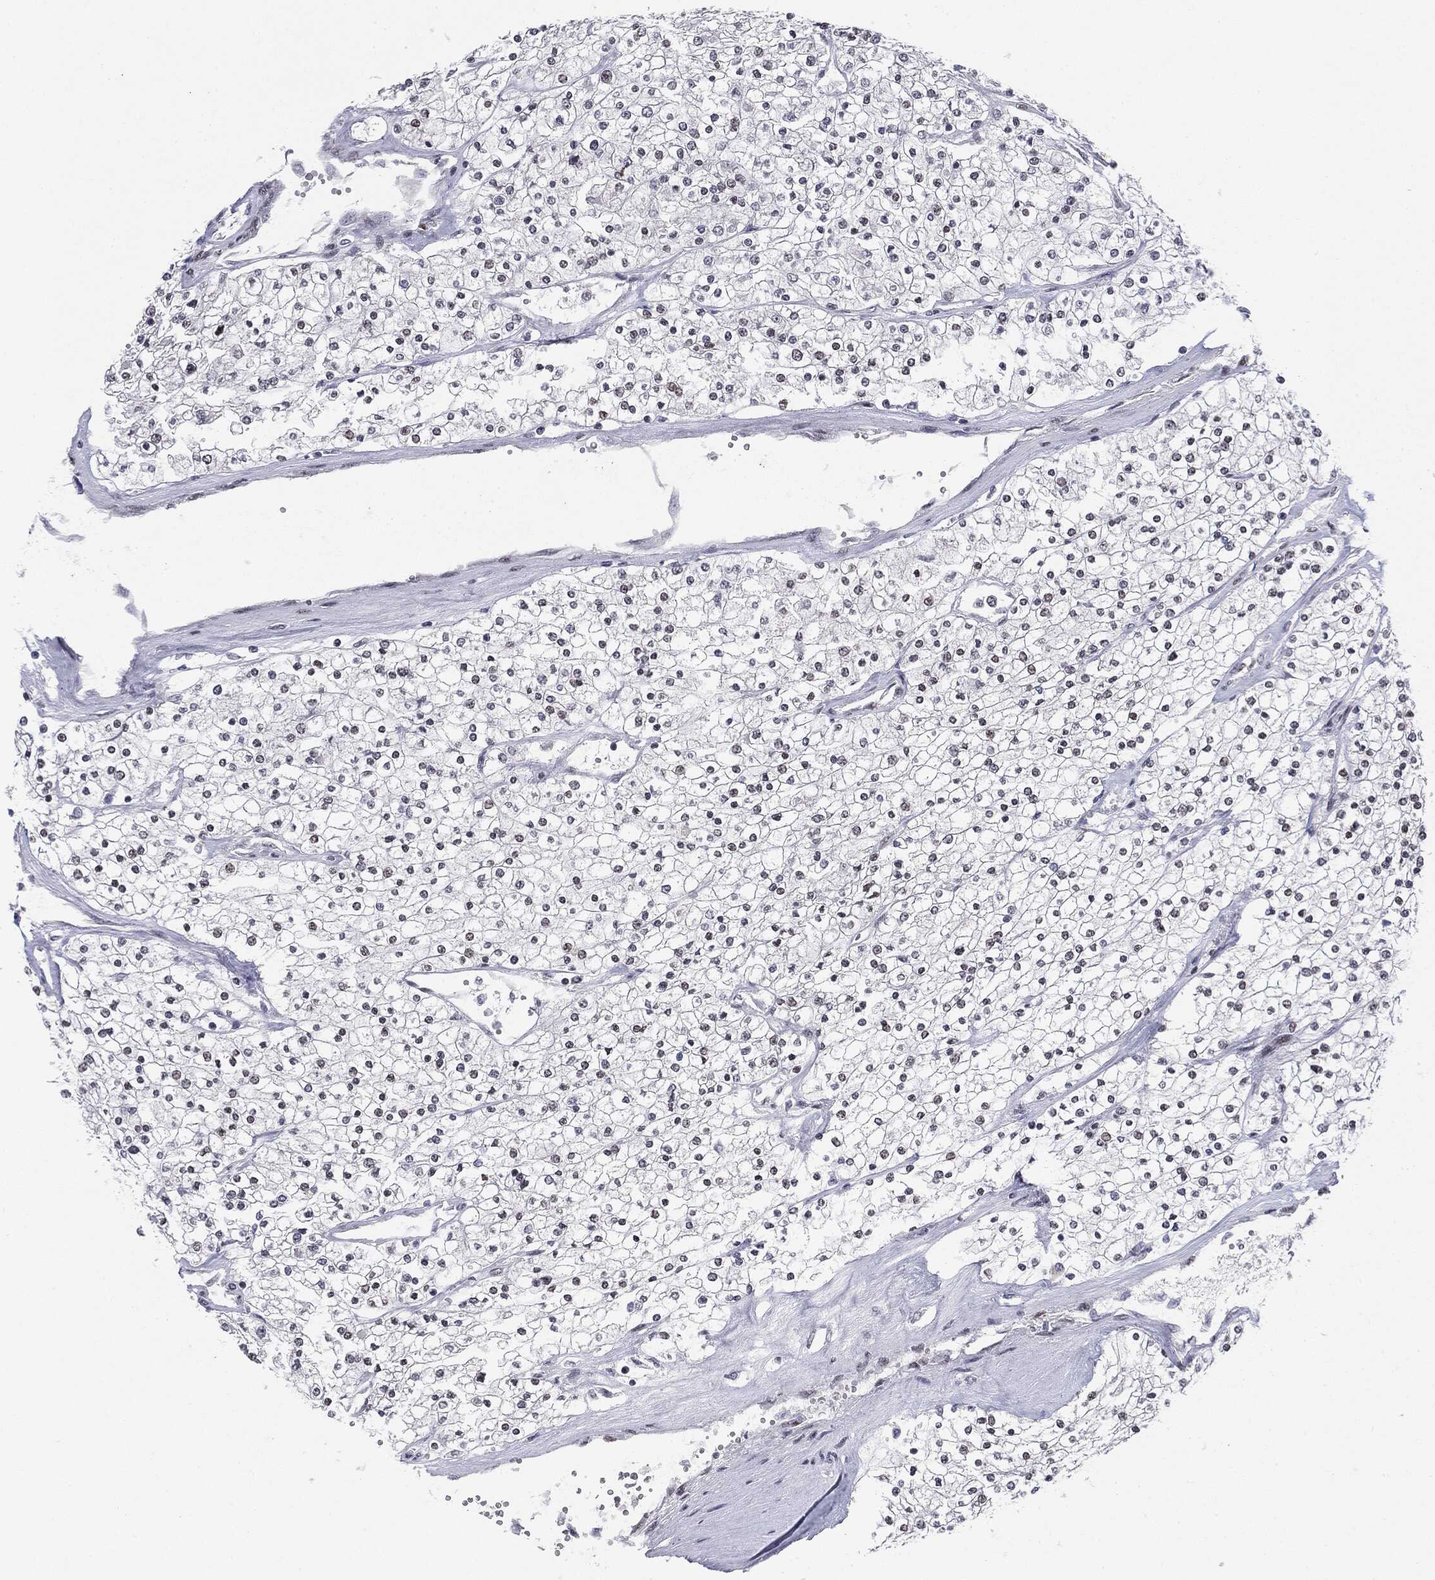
{"staining": {"intensity": "negative", "quantity": "none", "location": "none"}, "tissue": "renal cancer", "cell_type": "Tumor cells", "image_type": "cancer", "snomed": [{"axis": "morphology", "description": "Adenocarcinoma, NOS"}, {"axis": "topography", "description": "Kidney"}], "caption": "DAB (3,3'-diaminobenzidine) immunohistochemical staining of human renal cancer (adenocarcinoma) displays no significant expression in tumor cells.", "gene": "MDC1", "patient": {"sex": "male", "age": 80}}